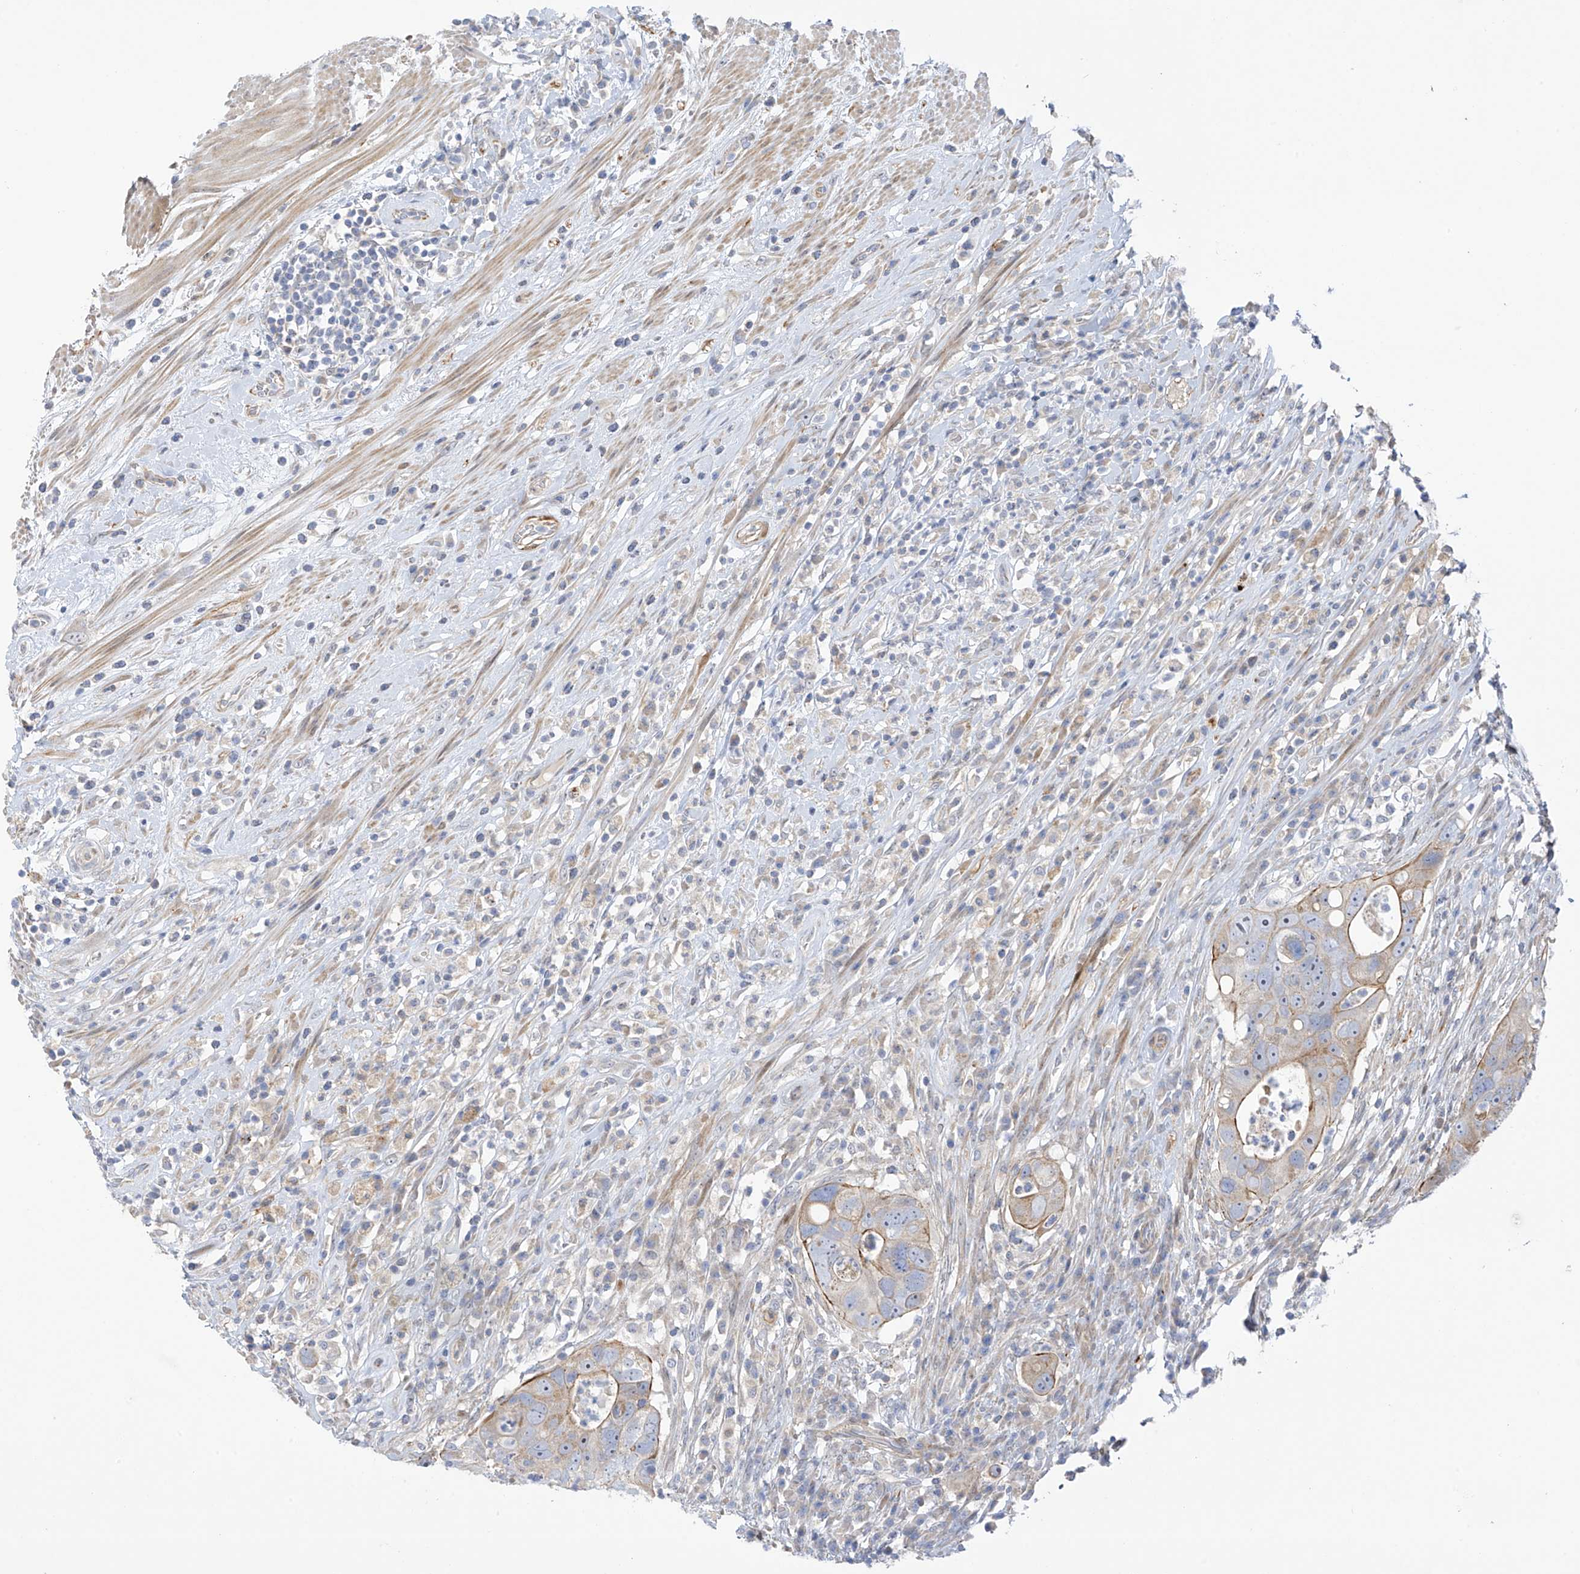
{"staining": {"intensity": "moderate", "quantity": "25%-75%", "location": "cytoplasmic/membranous"}, "tissue": "colorectal cancer", "cell_type": "Tumor cells", "image_type": "cancer", "snomed": [{"axis": "morphology", "description": "Adenocarcinoma, NOS"}, {"axis": "topography", "description": "Rectum"}], "caption": "Human colorectal adenocarcinoma stained with a brown dye displays moderate cytoplasmic/membranous positive expression in approximately 25%-75% of tumor cells.", "gene": "ZNF641", "patient": {"sex": "male", "age": 59}}